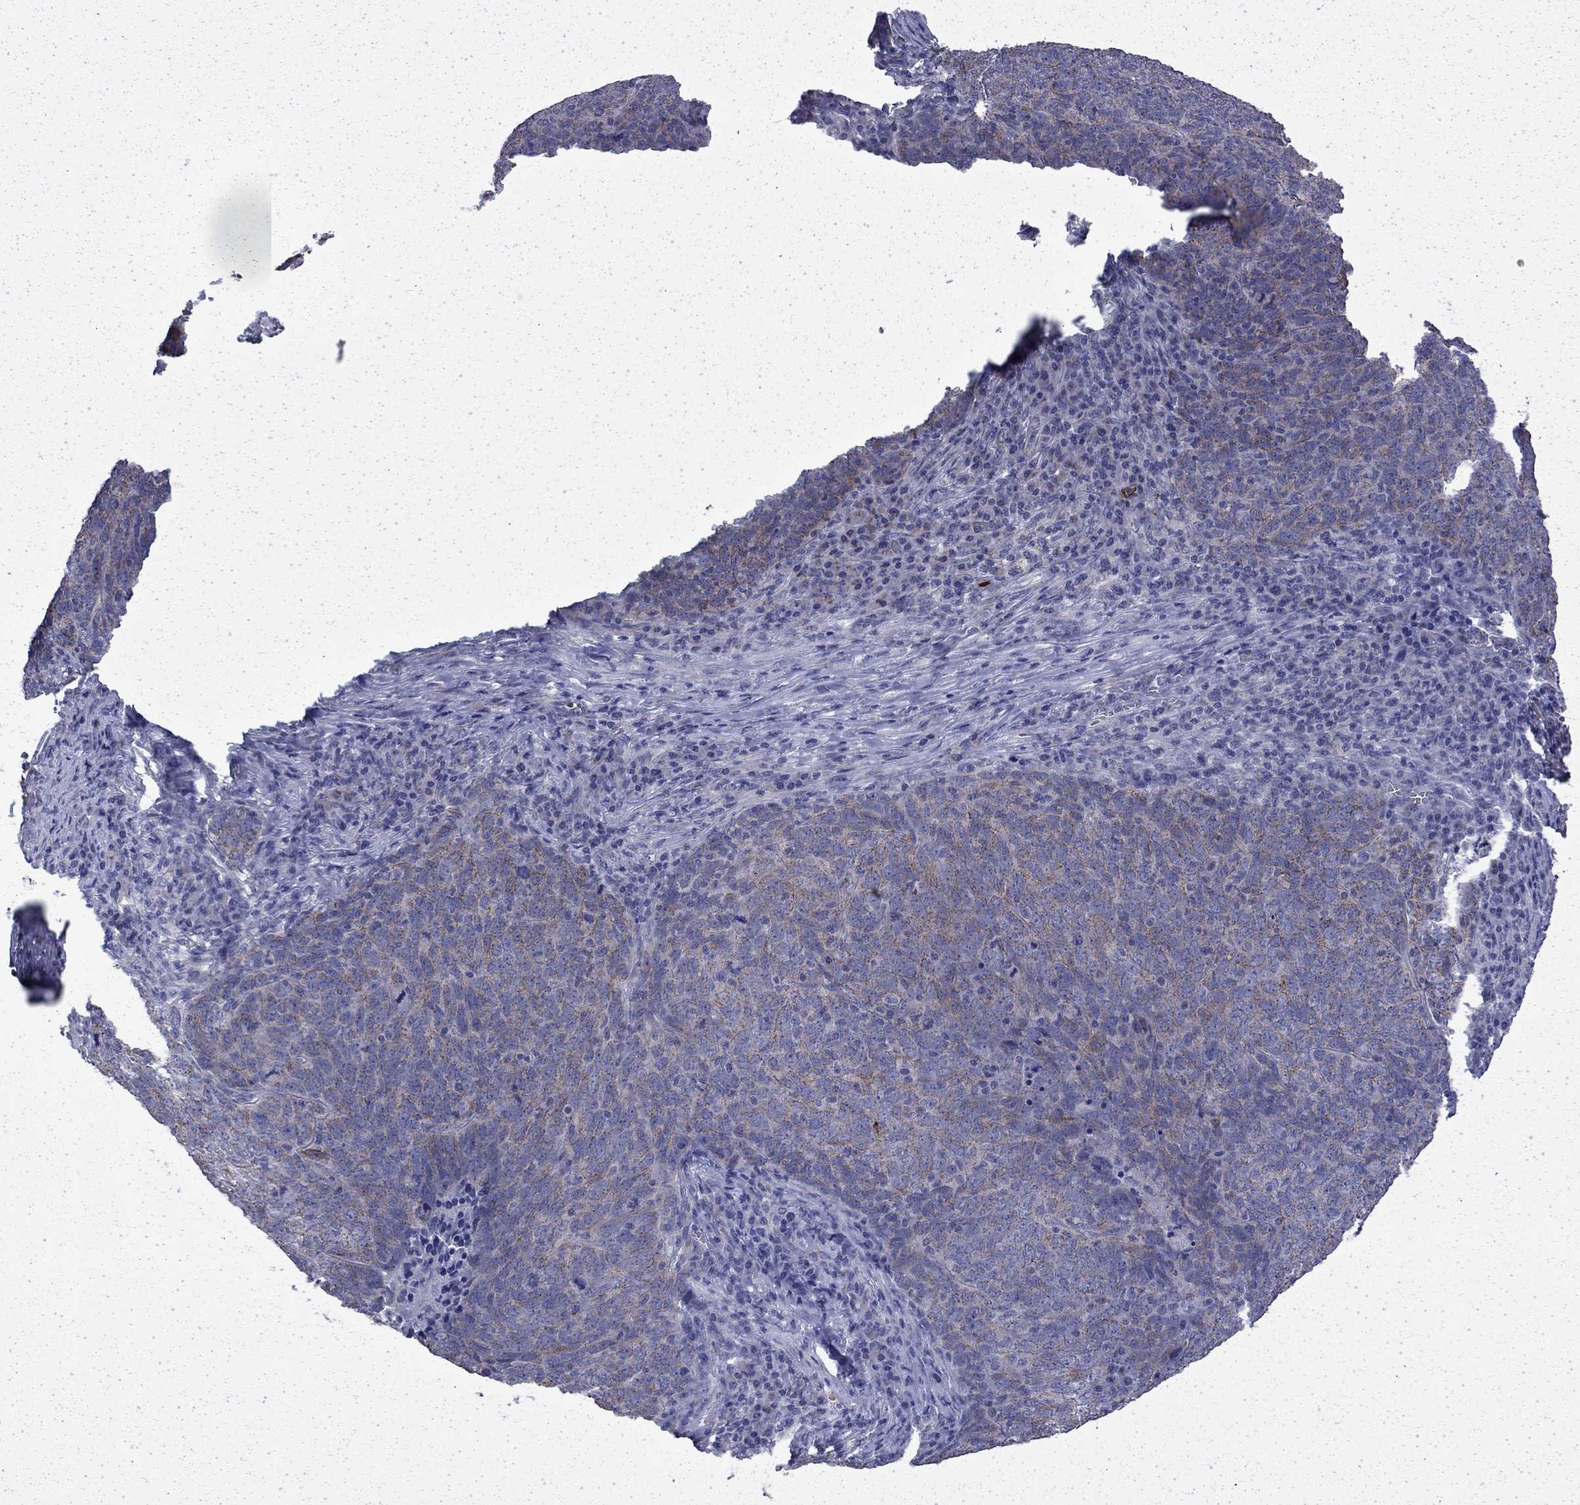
{"staining": {"intensity": "strong", "quantity": "<25%", "location": "cytoplasmic/membranous"}, "tissue": "skin cancer", "cell_type": "Tumor cells", "image_type": "cancer", "snomed": [{"axis": "morphology", "description": "Squamous cell carcinoma, NOS"}, {"axis": "topography", "description": "Skin"}, {"axis": "topography", "description": "Anal"}], "caption": "IHC photomicrograph of human skin cancer (squamous cell carcinoma) stained for a protein (brown), which demonstrates medium levels of strong cytoplasmic/membranous staining in approximately <25% of tumor cells.", "gene": "DTNA", "patient": {"sex": "female", "age": 51}}